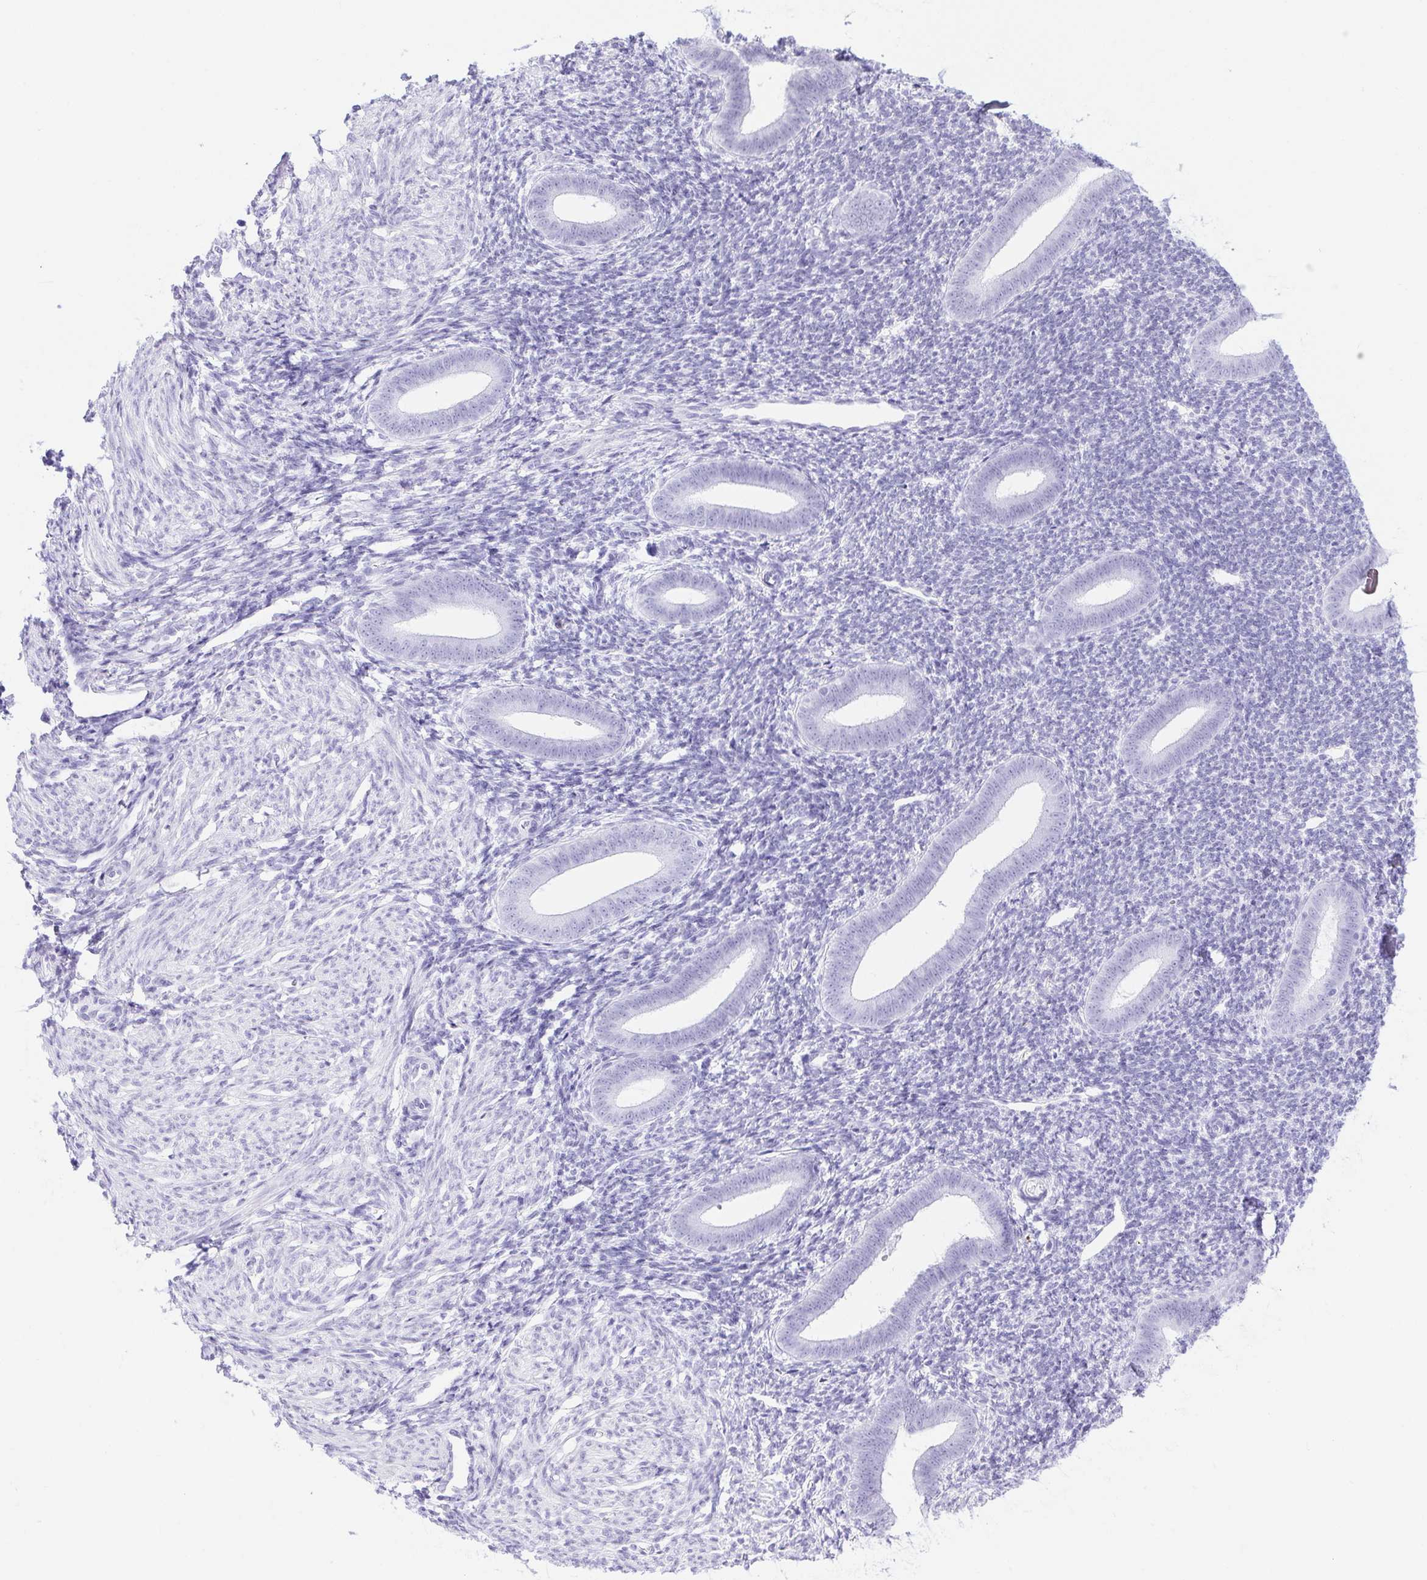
{"staining": {"intensity": "negative", "quantity": "none", "location": "none"}, "tissue": "endometrium", "cell_type": "Cells in endometrial stroma", "image_type": "normal", "snomed": [{"axis": "morphology", "description": "Normal tissue, NOS"}, {"axis": "topography", "description": "Endometrium"}], "caption": "Cells in endometrial stroma are negative for brown protein staining in benign endometrium. (DAB (3,3'-diaminobenzidine) immunohistochemistry (IHC), high magnification).", "gene": "DDX17", "patient": {"sex": "female", "age": 25}}